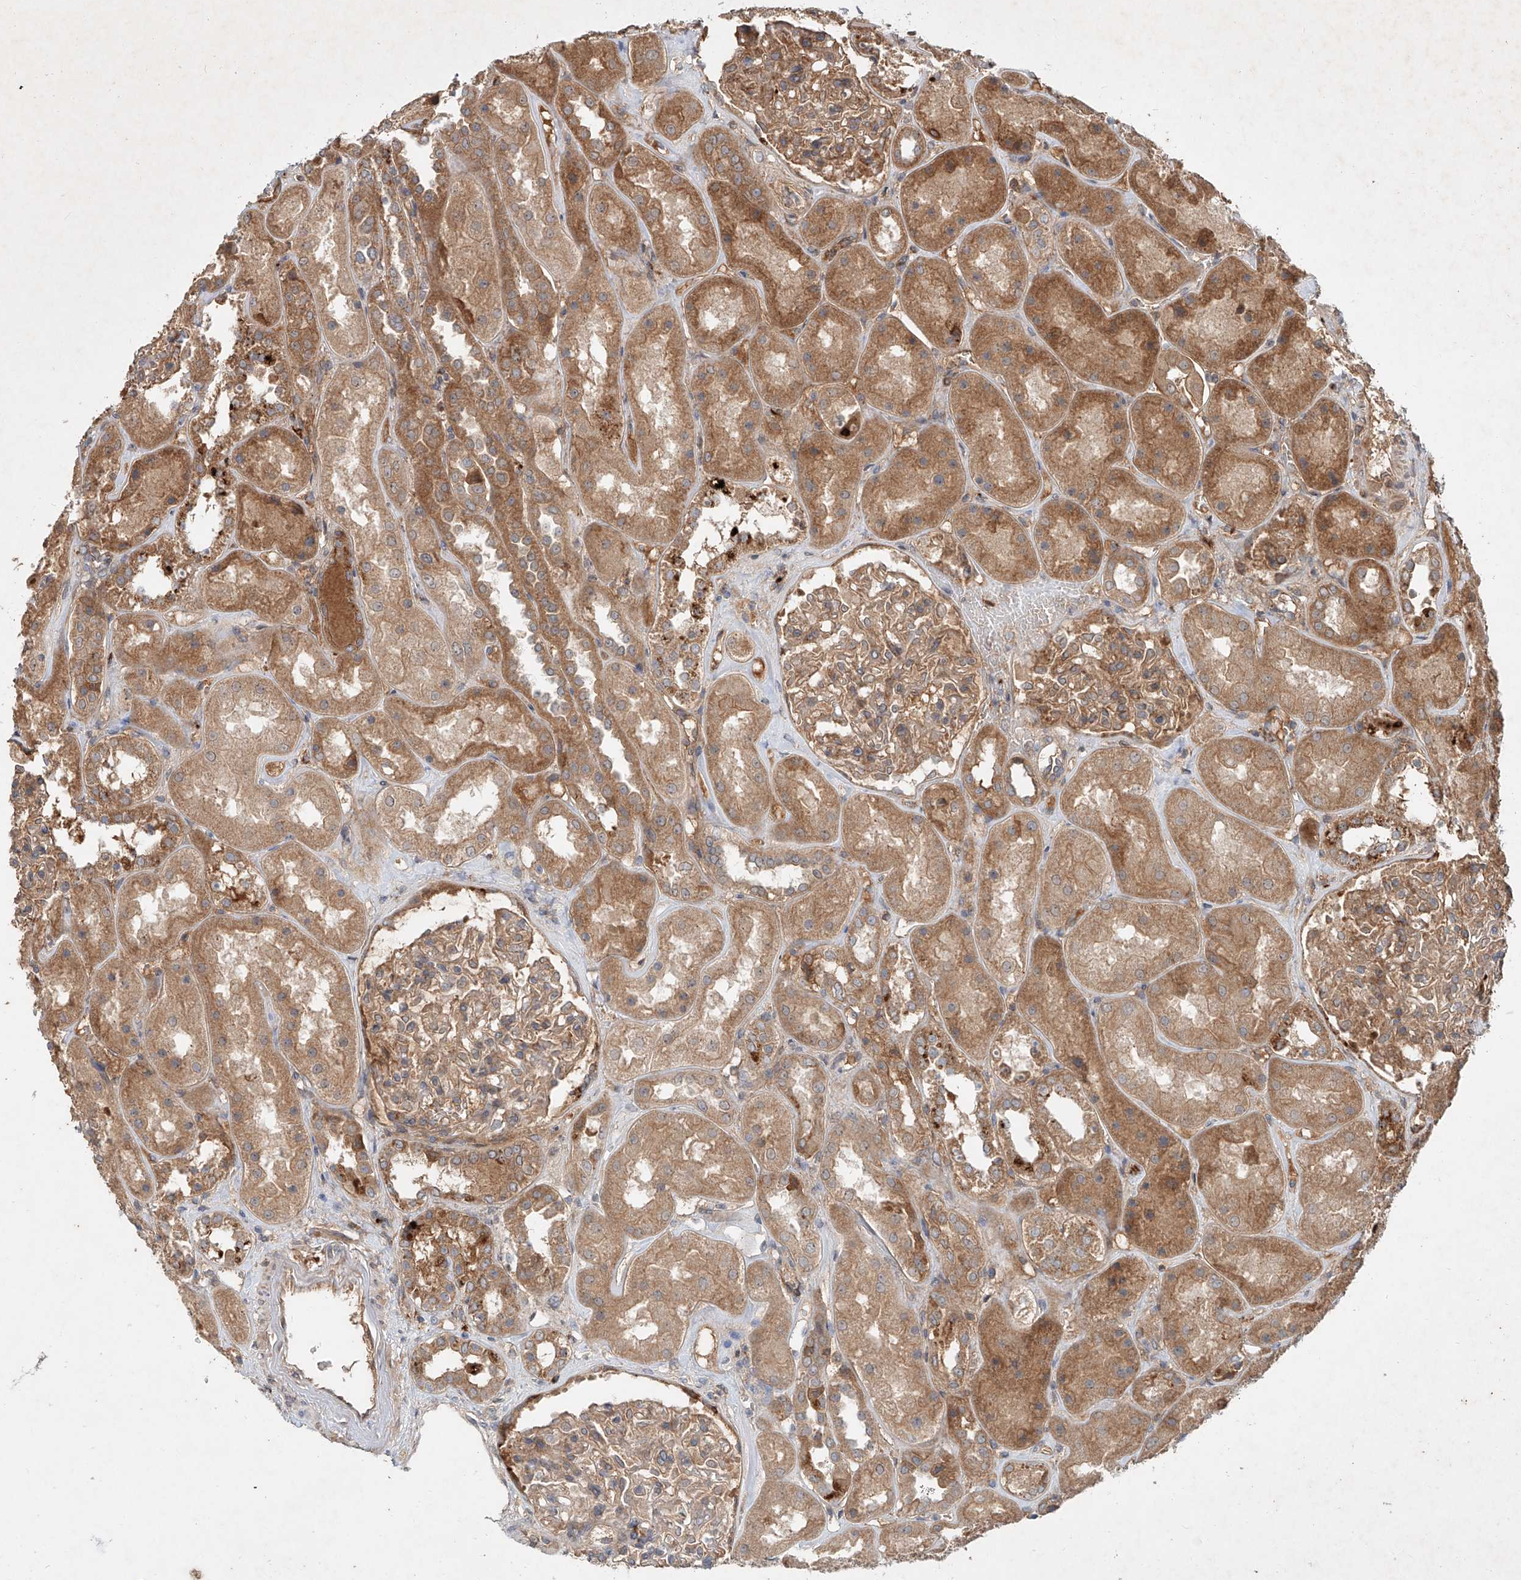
{"staining": {"intensity": "moderate", "quantity": ">75%", "location": "cytoplasmic/membranous"}, "tissue": "kidney", "cell_type": "Cells in glomeruli", "image_type": "normal", "snomed": [{"axis": "morphology", "description": "Normal tissue, NOS"}, {"axis": "topography", "description": "Kidney"}], "caption": "DAB (3,3'-diaminobenzidine) immunohistochemical staining of unremarkable kidney displays moderate cytoplasmic/membranous protein positivity in approximately >75% of cells in glomeruli.", "gene": "IER5", "patient": {"sex": "male", "age": 70}}